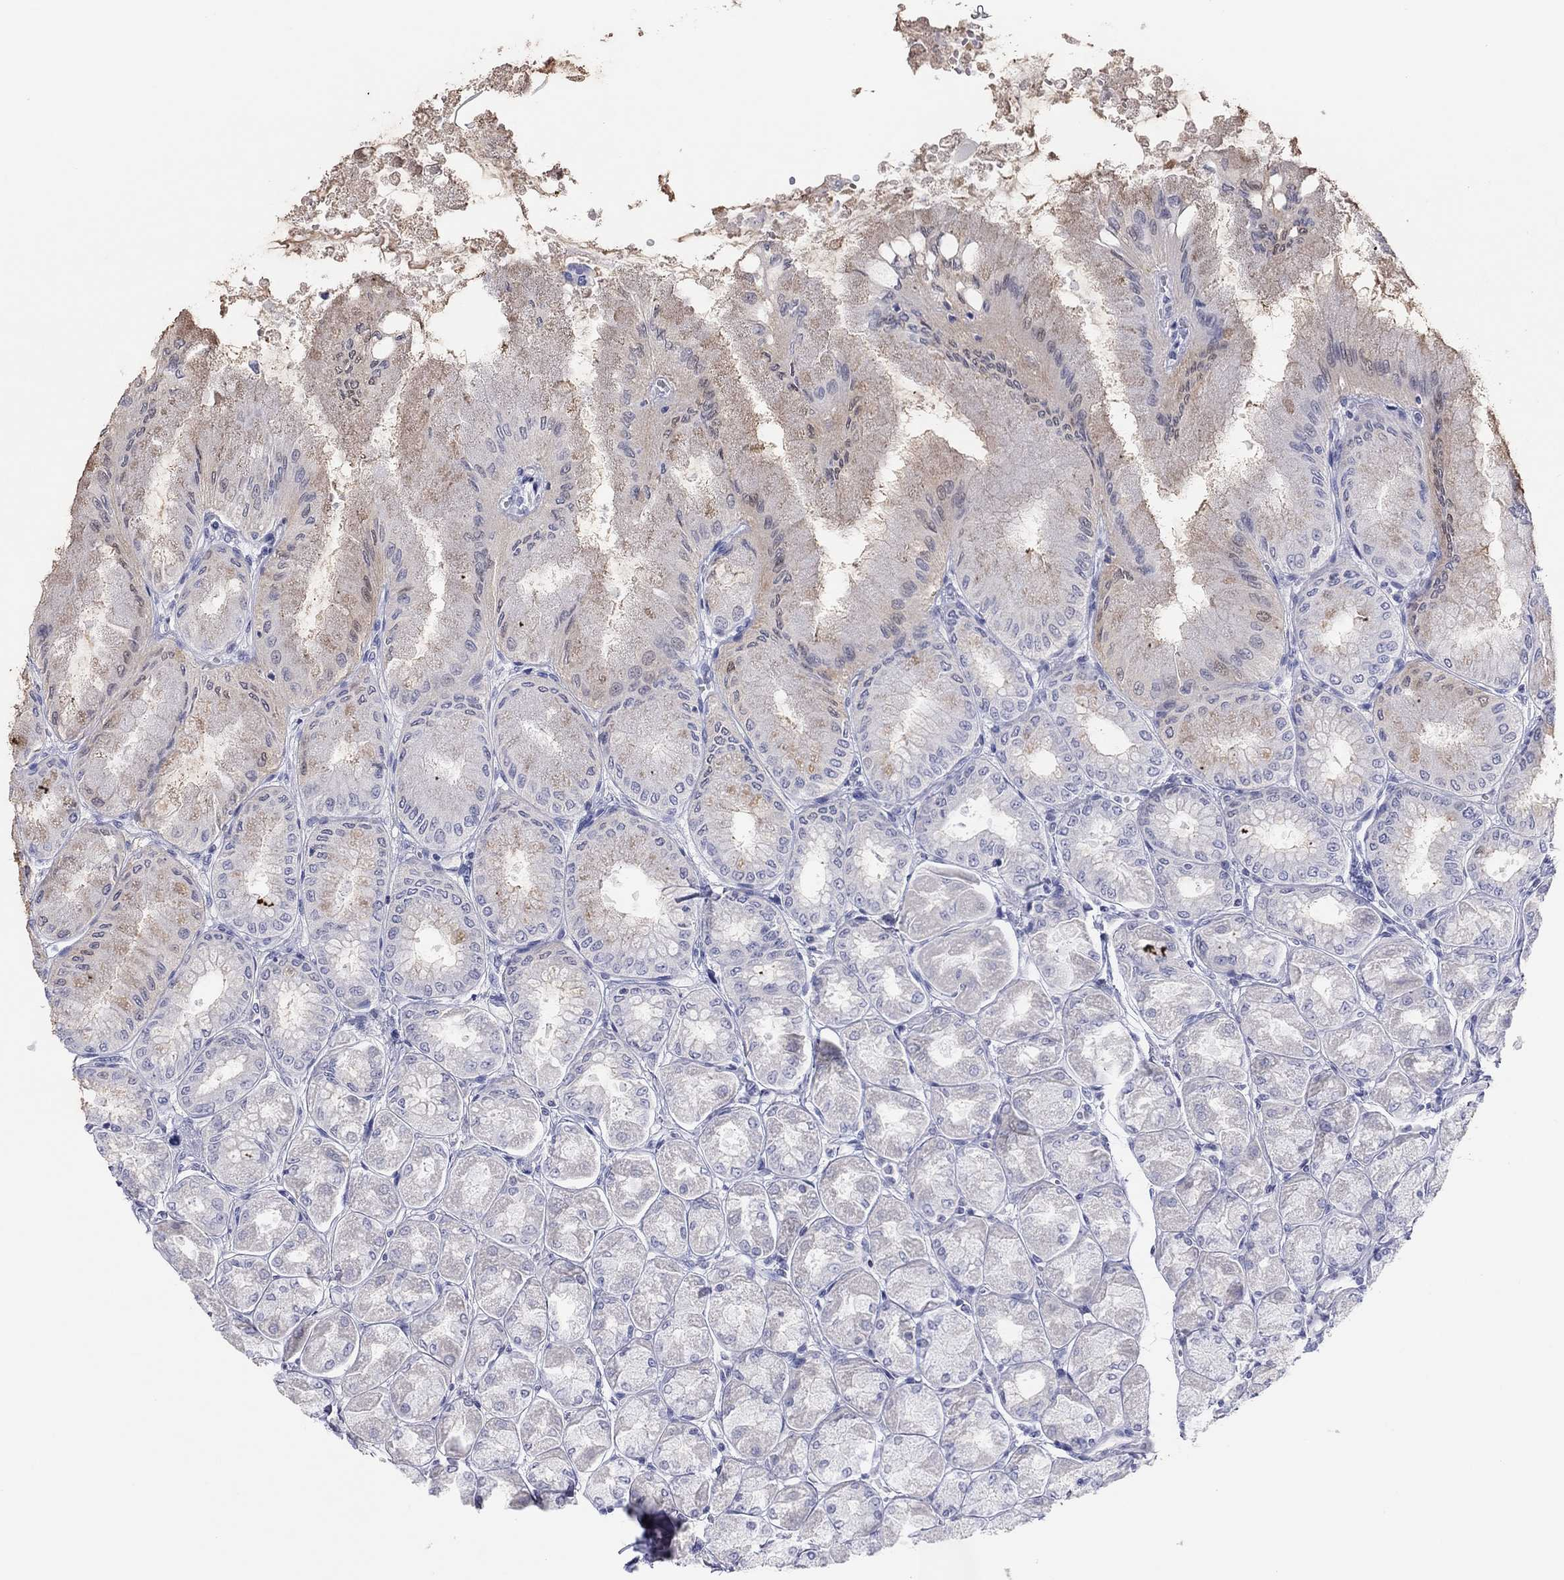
{"staining": {"intensity": "weak", "quantity": "25%-75%", "location": "cytoplasmic/membranous"}, "tissue": "stomach", "cell_type": "Glandular cells", "image_type": "normal", "snomed": [{"axis": "morphology", "description": "Normal tissue, NOS"}, {"axis": "topography", "description": "Stomach, upper"}], "caption": "Immunohistochemistry (DAB) staining of unremarkable human stomach reveals weak cytoplasmic/membranous protein positivity in about 25%-75% of glandular cells. (IHC, brightfield microscopy, high magnification).", "gene": "CPNE6", "patient": {"sex": "male", "age": 60}}